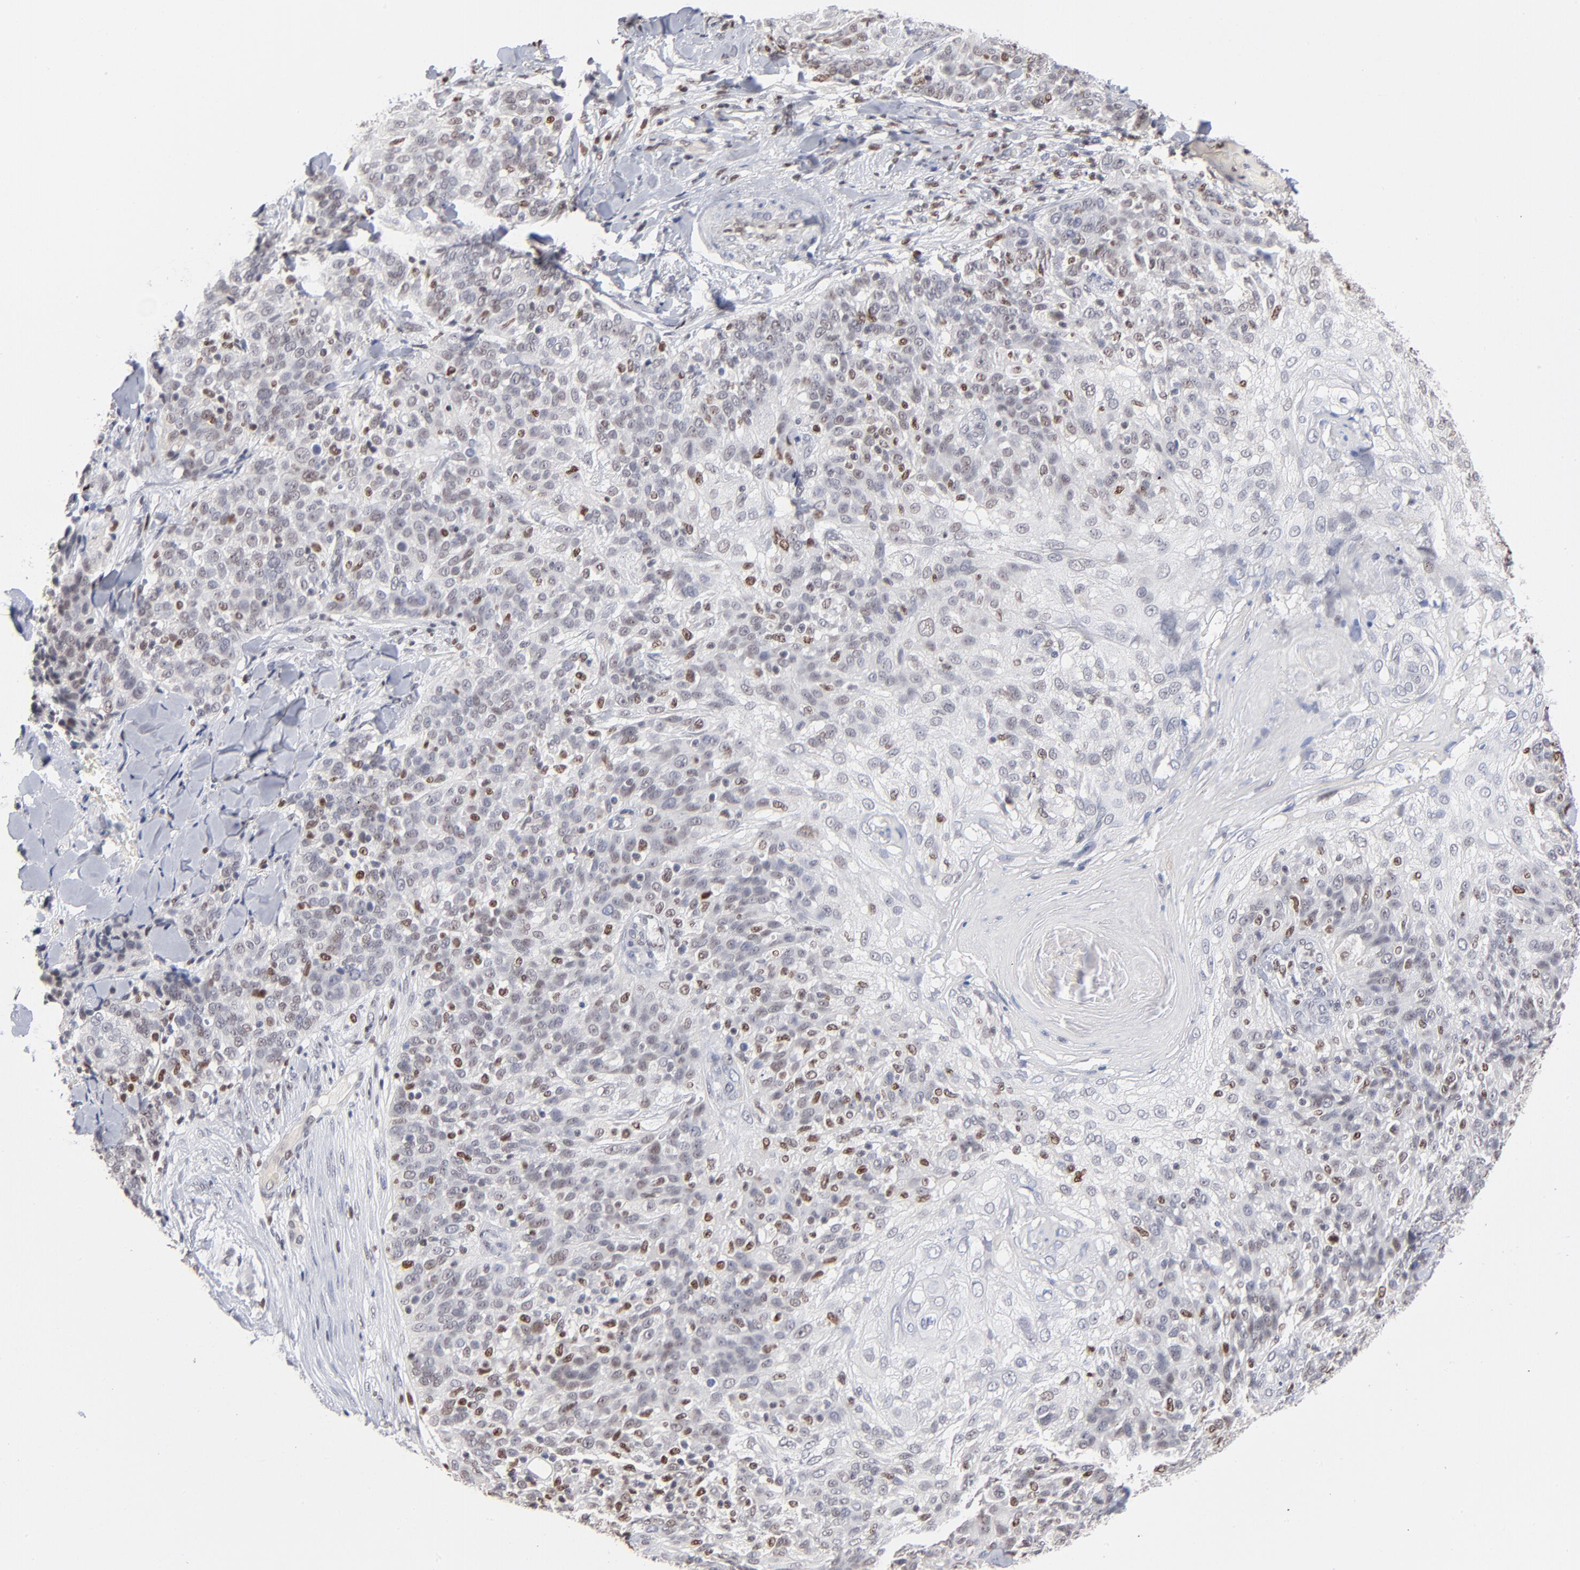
{"staining": {"intensity": "weak", "quantity": "25%-75%", "location": "nuclear"}, "tissue": "skin cancer", "cell_type": "Tumor cells", "image_type": "cancer", "snomed": [{"axis": "morphology", "description": "Normal tissue, NOS"}, {"axis": "morphology", "description": "Squamous cell carcinoma, NOS"}, {"axis": "topography", "description": "Skin"}], "caption": "This photomicrograph displays IHC staining of human skin squamous cell carcinoma, with low weak nuclear staining in approximately 25%-75% of tumor cells.", "gene": "MAX", "patient": {"sex": "female", "age": 83}}